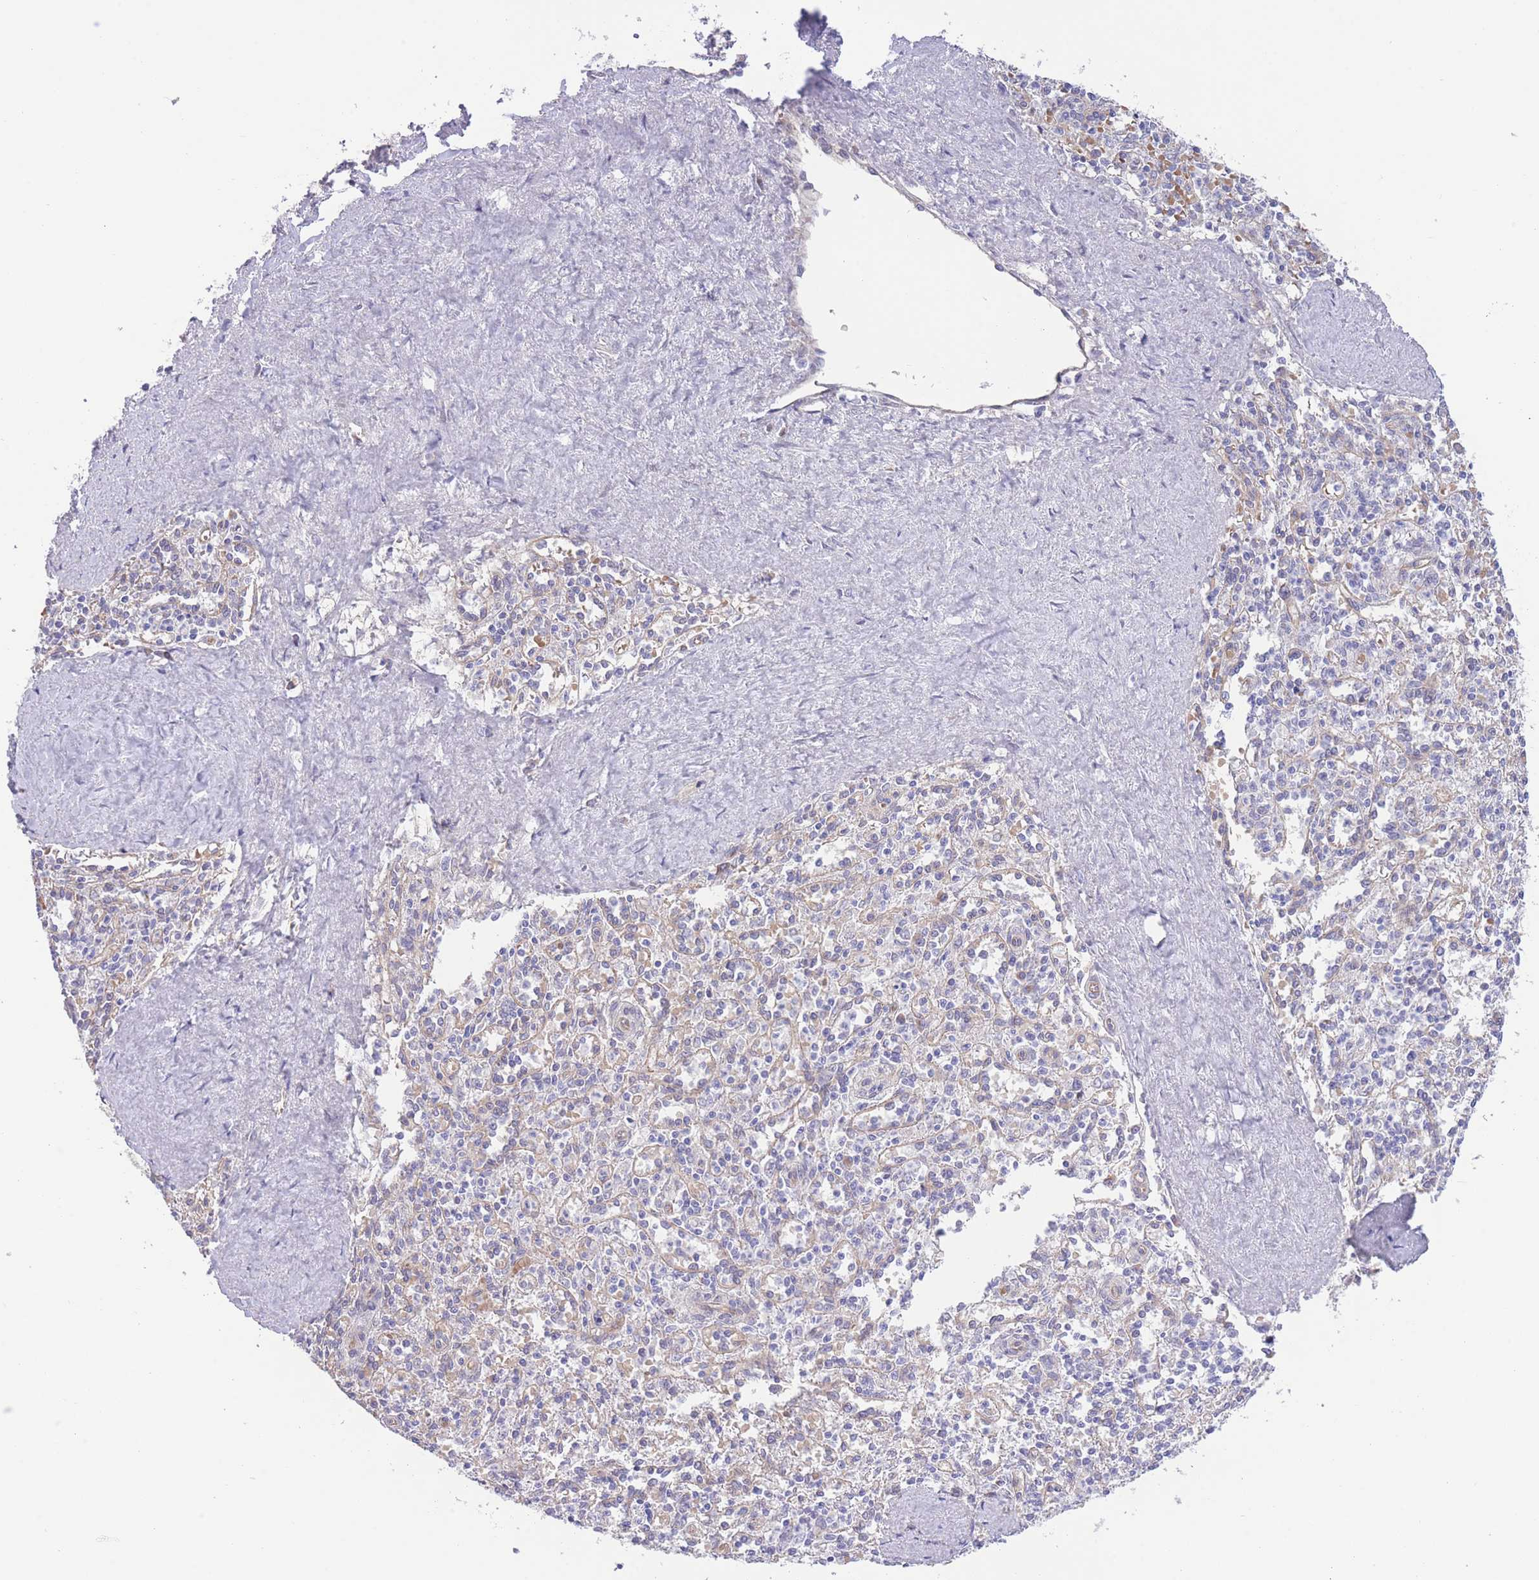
{"staining": {"intensity": "moderate", "quantity": "<25%", "location": "cytoplasmic/membranous"}, "tissue": "spleen", "cell_type": "Cells in red pulp", "image_type": "normal", "snomed": [{"axis": "morphology", "description": "Normal tissue, NOS"}, {"axis": "topography", "description": "Spleen"}], "caption": "An IHC histopathology image of normal tissue is shown. Protein staining in brown shows moderate cytoplasmic/membranous positivity in spleen within cells in red pulp.", "gene": "WWOX", "patient": {"sex": "female", "age": 70}}